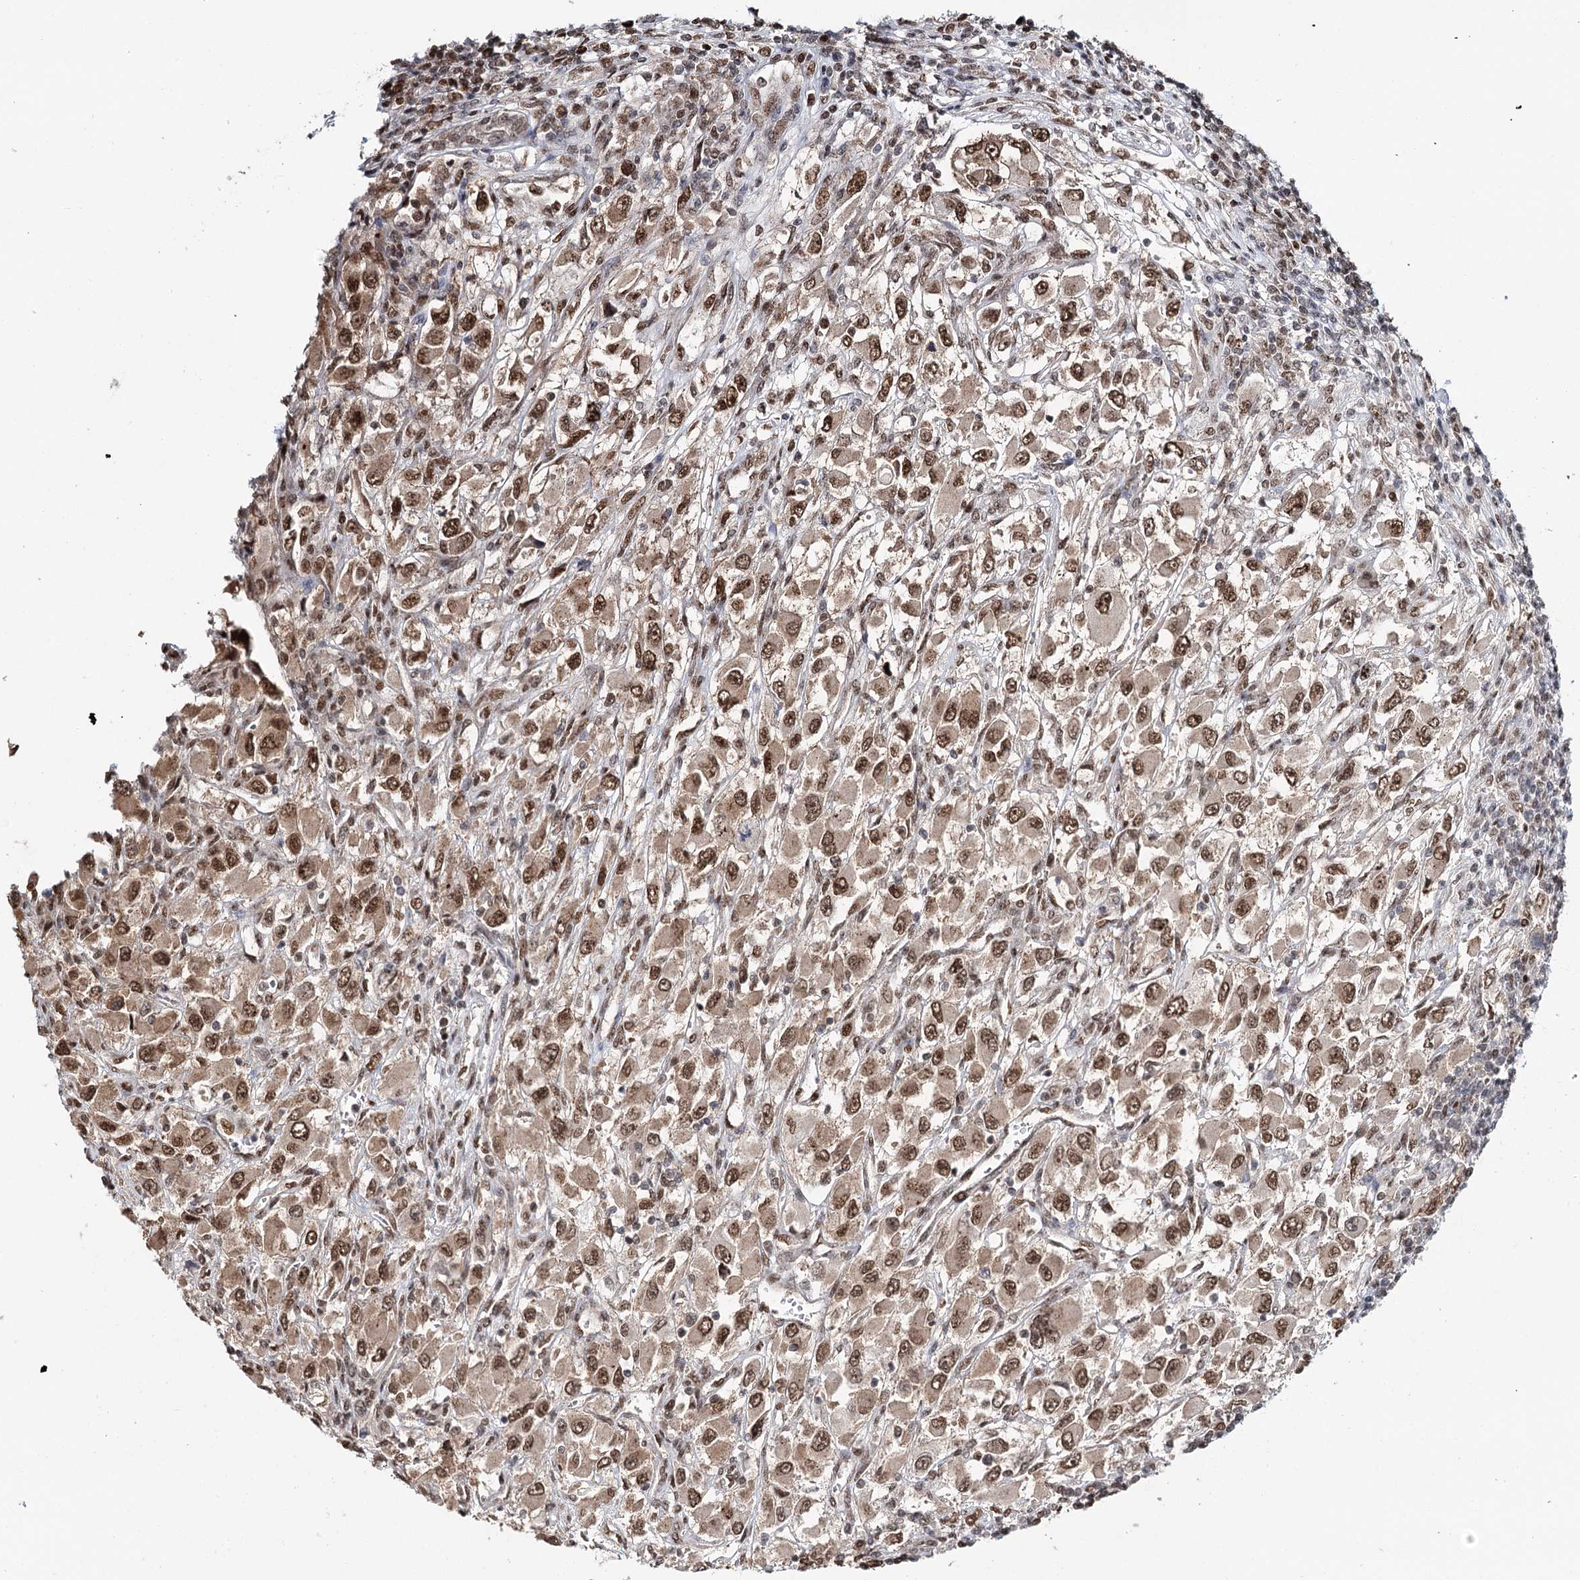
{"staining": {"intensity": "moderate", "quantity": ">75%", "location": "nuclear"}, "tissue": "renal cancer", "cell_type": "Tumor cells", "image_type": "cancer", "snomed": [{"axis": "morphology", "description": "Adenocarcinoma, NOS"}, {"axis": "topography", "description": "Kidney"}], "caption": "High-power microscopy captured an immunohistochemistry histopathology image of adenocarcinoma (renal), revealing moderate nuclear staining in about >75% of tumor cells.", "gene": "RPS27A", "patient": {"sex": "female", "age": 52}}